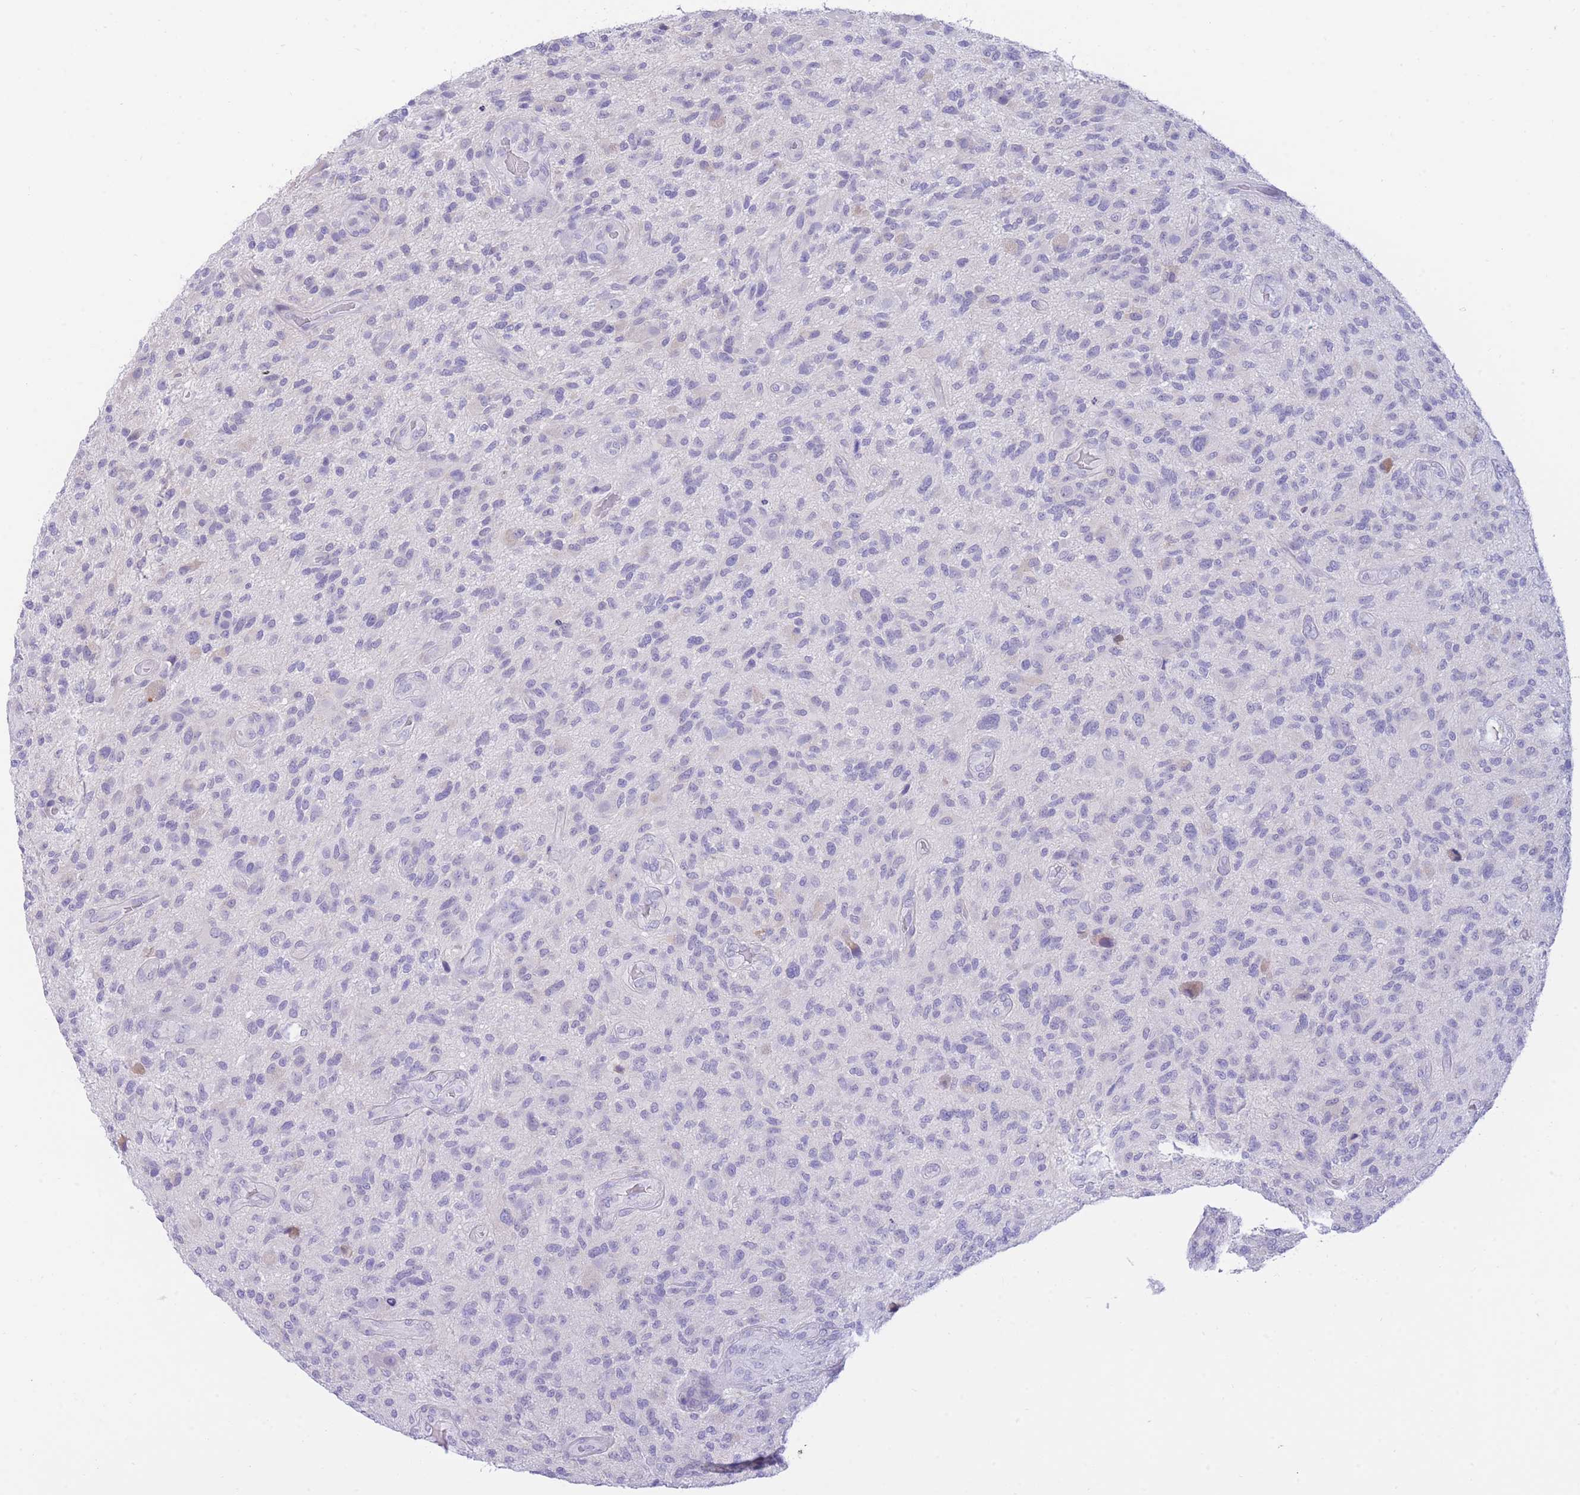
{"staining": {"intensity": "negative", "quantity": "none", "location": "none"}, "tissue": "glioma", "cell_type": "Tumor cells", "image_type": "cancer", "snomed": [{"axis": "morphology", "description": "Glioma, malignant, High grade"}, {"axis": "topography", "description": "Brain"}], "caption": "A photomicrograph of high-grade glioma (malignant) stained for a protein demonstrates no brown staining in tumor cells. (IHC, brightfield microscopy, high magnification).", "gene": "SSUH2", "patient": {"sex": "male", "age": 47}}